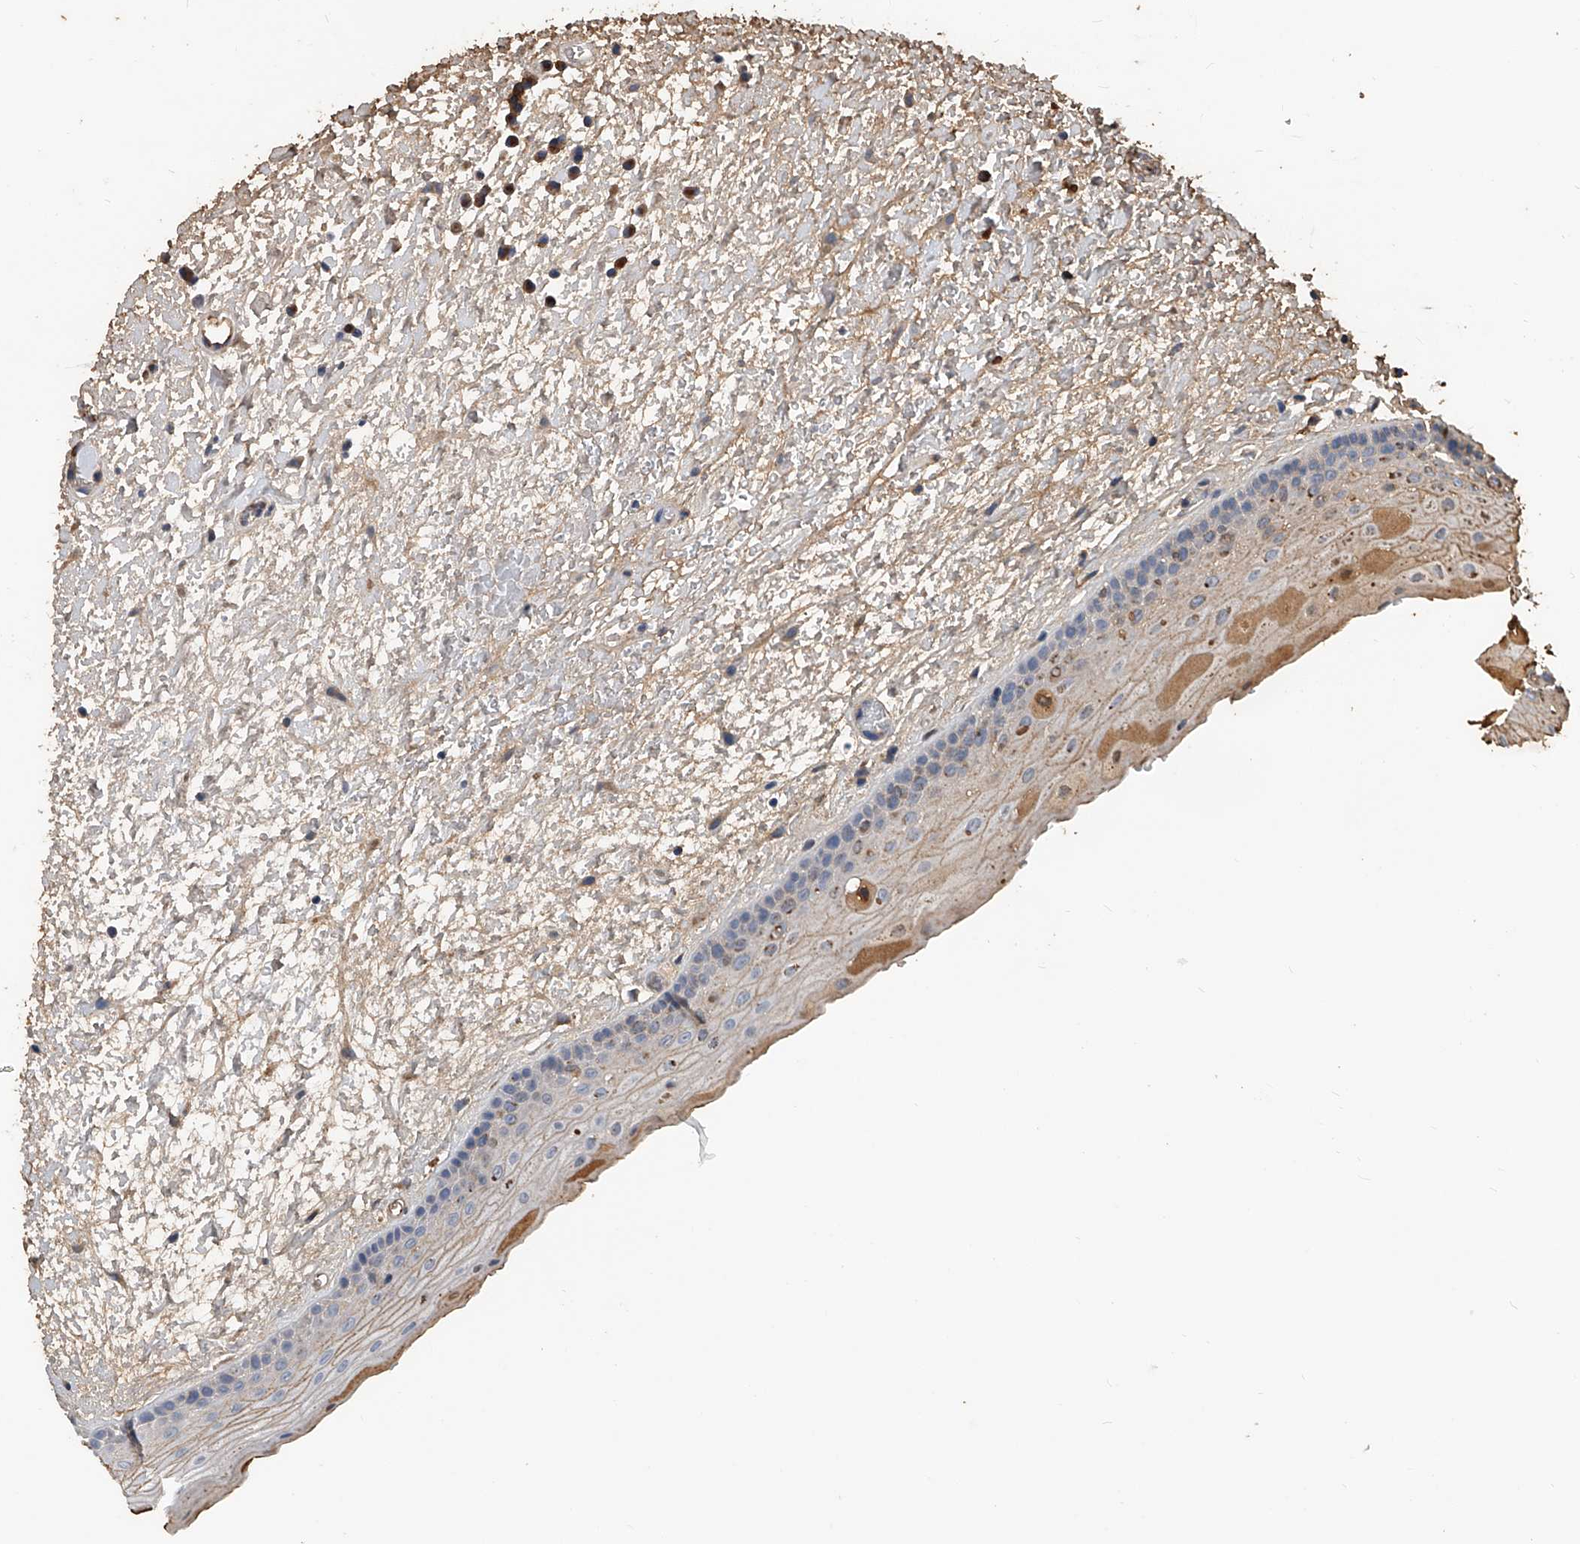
{"staining": {"intensity": "weak", "quantity": "<25%", "location": "cytoplasmic/membranous"}, "tissue": "oral mucosa", "cell_type": "Squamous epithelial cells", "image_type": "normal", "snomed": [{"axis": "morphology", "description": "Normal tissue, NOS"}, {"axis": "topography", "description": "Oral tissue"}], "caption": "This is an immunohistochemistry histopathology image of normal oral mucosa. There is no positivity in squamous epithelial cells.", "gene": "ZNF25", "patient": {"sex": "female", "age": 76}}